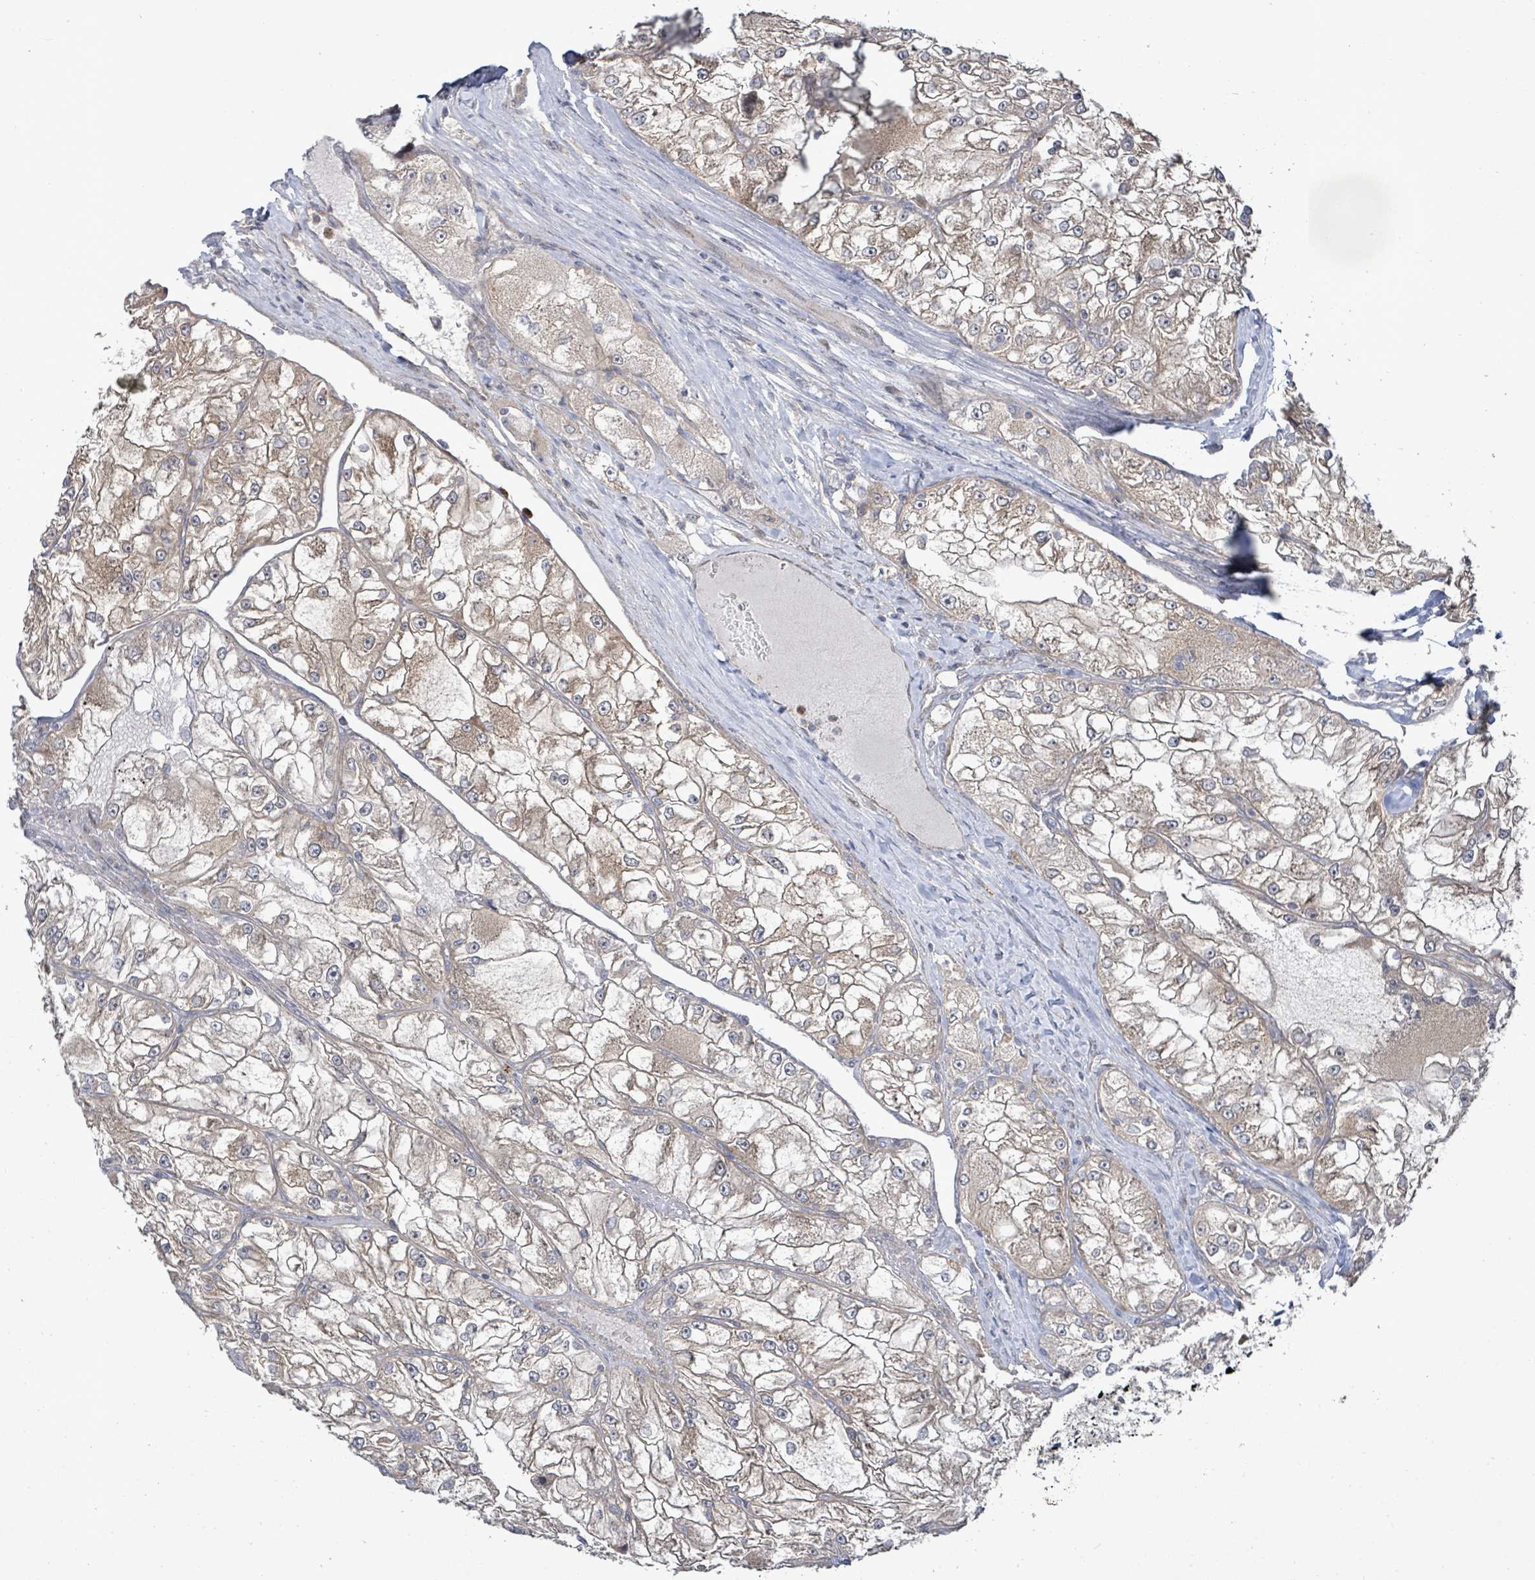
{"staining": {"intensity": "weak", "quantity": "25%-75%", "location": "cytoplasmic/membranous"}, "tissue": "renal cancer", "cell_type": "Tumor cells", "image_type": "cancer", "snomed": [{"axis": "morphology", "description": "Adenocarcinoma, NOS"}, {"axis": "topography", "description": "Kidney"}], "caption": "Brown immunohistochemical staining in renal cancer (adenocarcinoma) exhibits weak cytoplasmic/membranous staining in approximately 25%-75% of tumor cells.", "gene": "KBTBD11", "patient": {"sex": "female", "age": 72}}